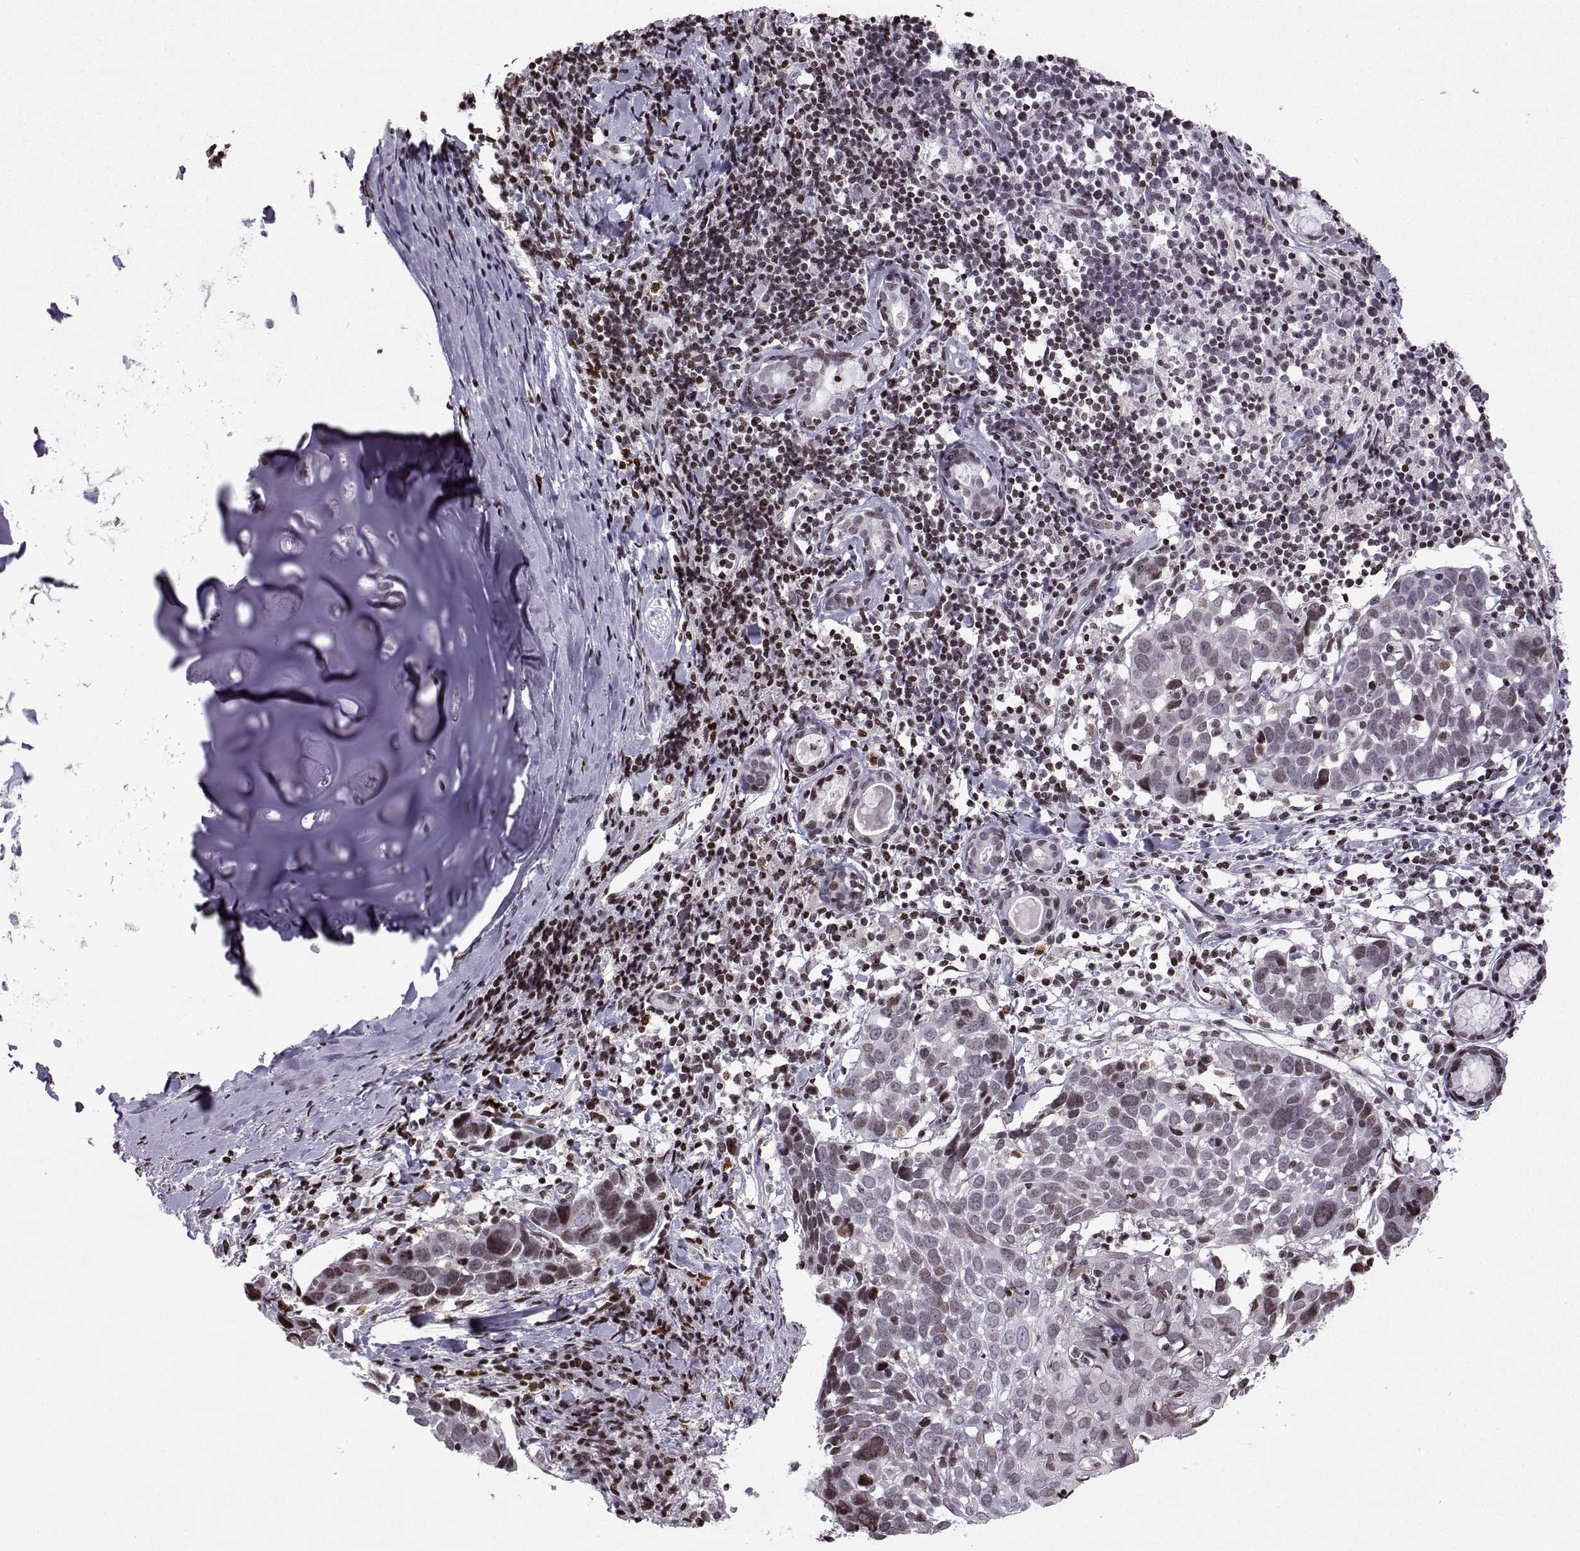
{"staining": {"intensity": "moderate", "quantity": "<25%", "location": "nuclear"}, "tissue": "lung cancer", "cell_type": "Tumor cells", "image_type": "cancer", "snomed": [{"axis": "morphology", "description": "Squamous cell carcinoma, NOS"}, {"axis": "topography", "description": "Lung"}], "caption": "Brown immunohistochemical staining in lung squamous cell carcinoma shows moderate nuclear positivity in approximately <25% of tumor cells. (IHC, brightfield microscopy, high magnification).", "gene": "ZNF19", "patient": {"sex": "male", "age": 57}}